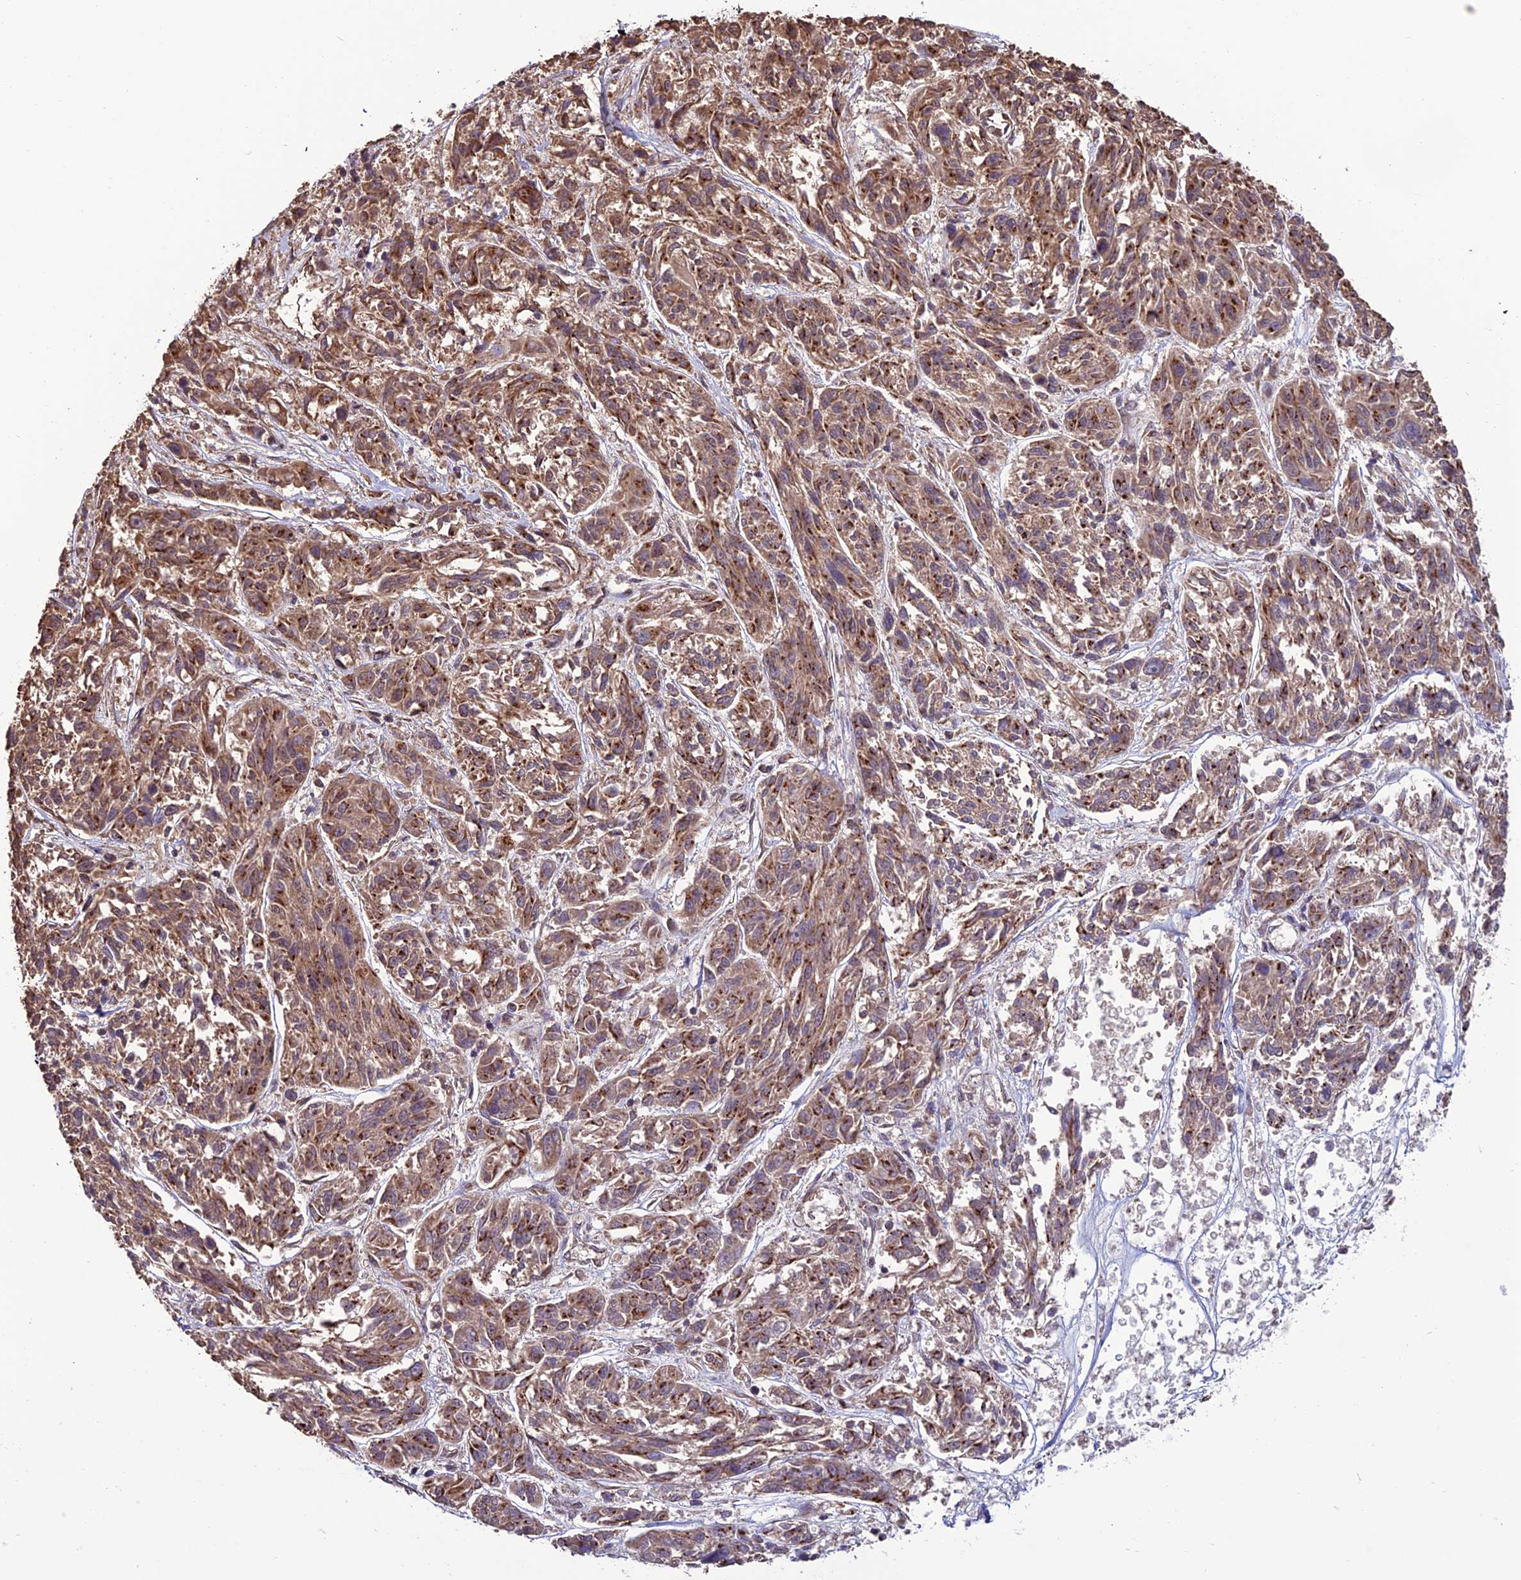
{"staining": {"intensity": "moderate", "quantity": ">75%", "location": "cytoplasmic/membranous"}, "tissue": "melanoma", "cell_type": "Tumor cells", "image_type": "cancer", "snomed": [{"axis": "morphology", "description": "Malignant melanoma, NOS"}, {"axis": "topography", "description": "Skin"}], "caption": "The photomicrograph reveals staining of malignant melanoma, revealing moderate cytoplasmic/membranous protein staining (brown color) within tumor cells.", "gene": "CABIN1", "patient": {"sex": "male", "age": 53}}